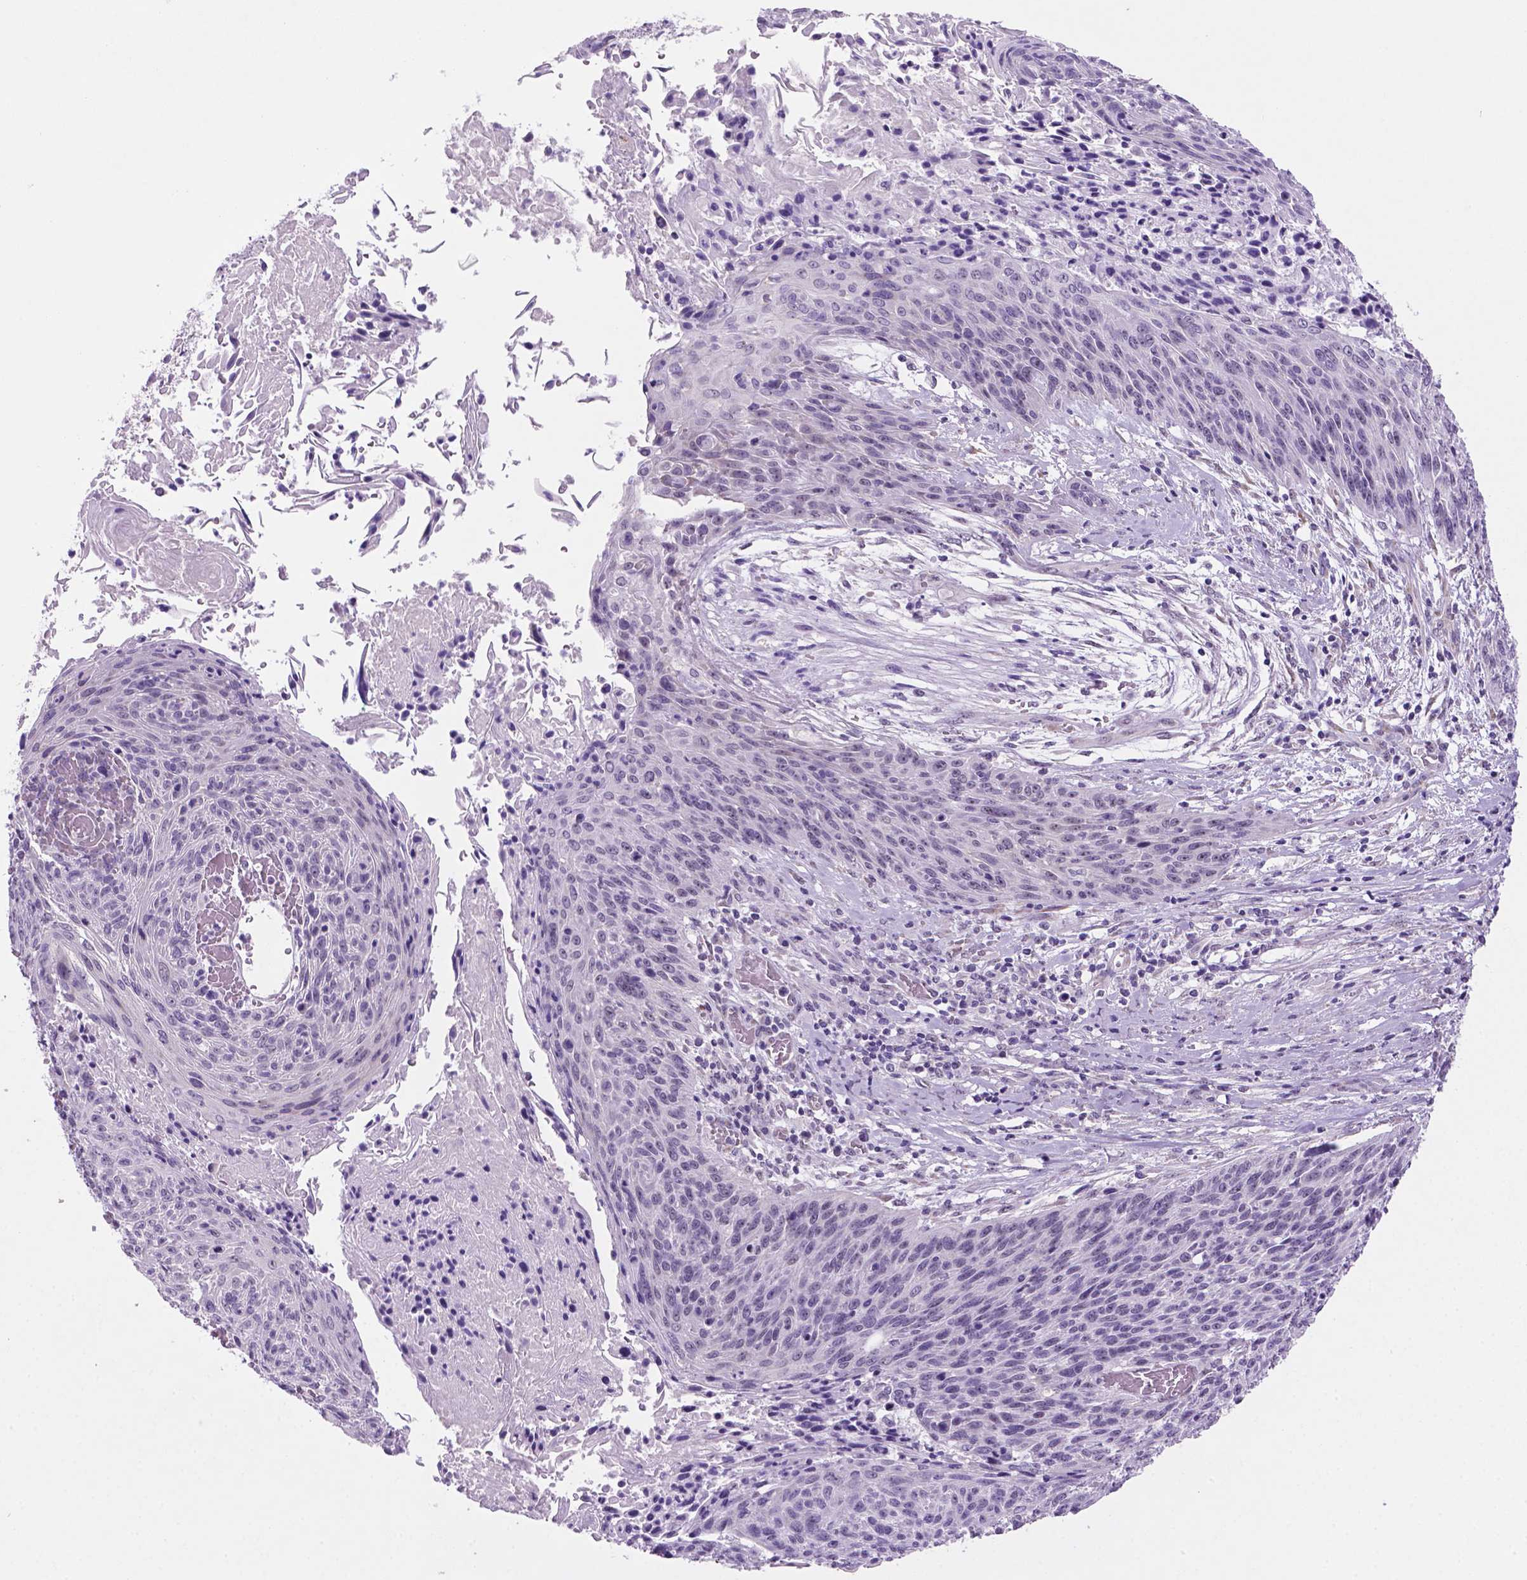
{"staining": {"intensity": "negative", "quantity": "none", "location": "none"}, "tissue": "cervical cancer", "cell_type": "Tumor cells", "image_type": "cancer", "snomed": [{"axis": "morphology", "description": "Squamous cell carcinoma, NOS"}, {"axis": "topography", "description": "Cervix"}], "caption": "High magnification brightfield microscopy of cervical squamous cell carcinoma stained with DAB (3,3'-diaminobenzidine) (brown) and counterstained with hematoxylin (blue): tumor cells show no significant expression.", "gene": "C18orf21", "patient": {"sex": "female", "age": 45}}